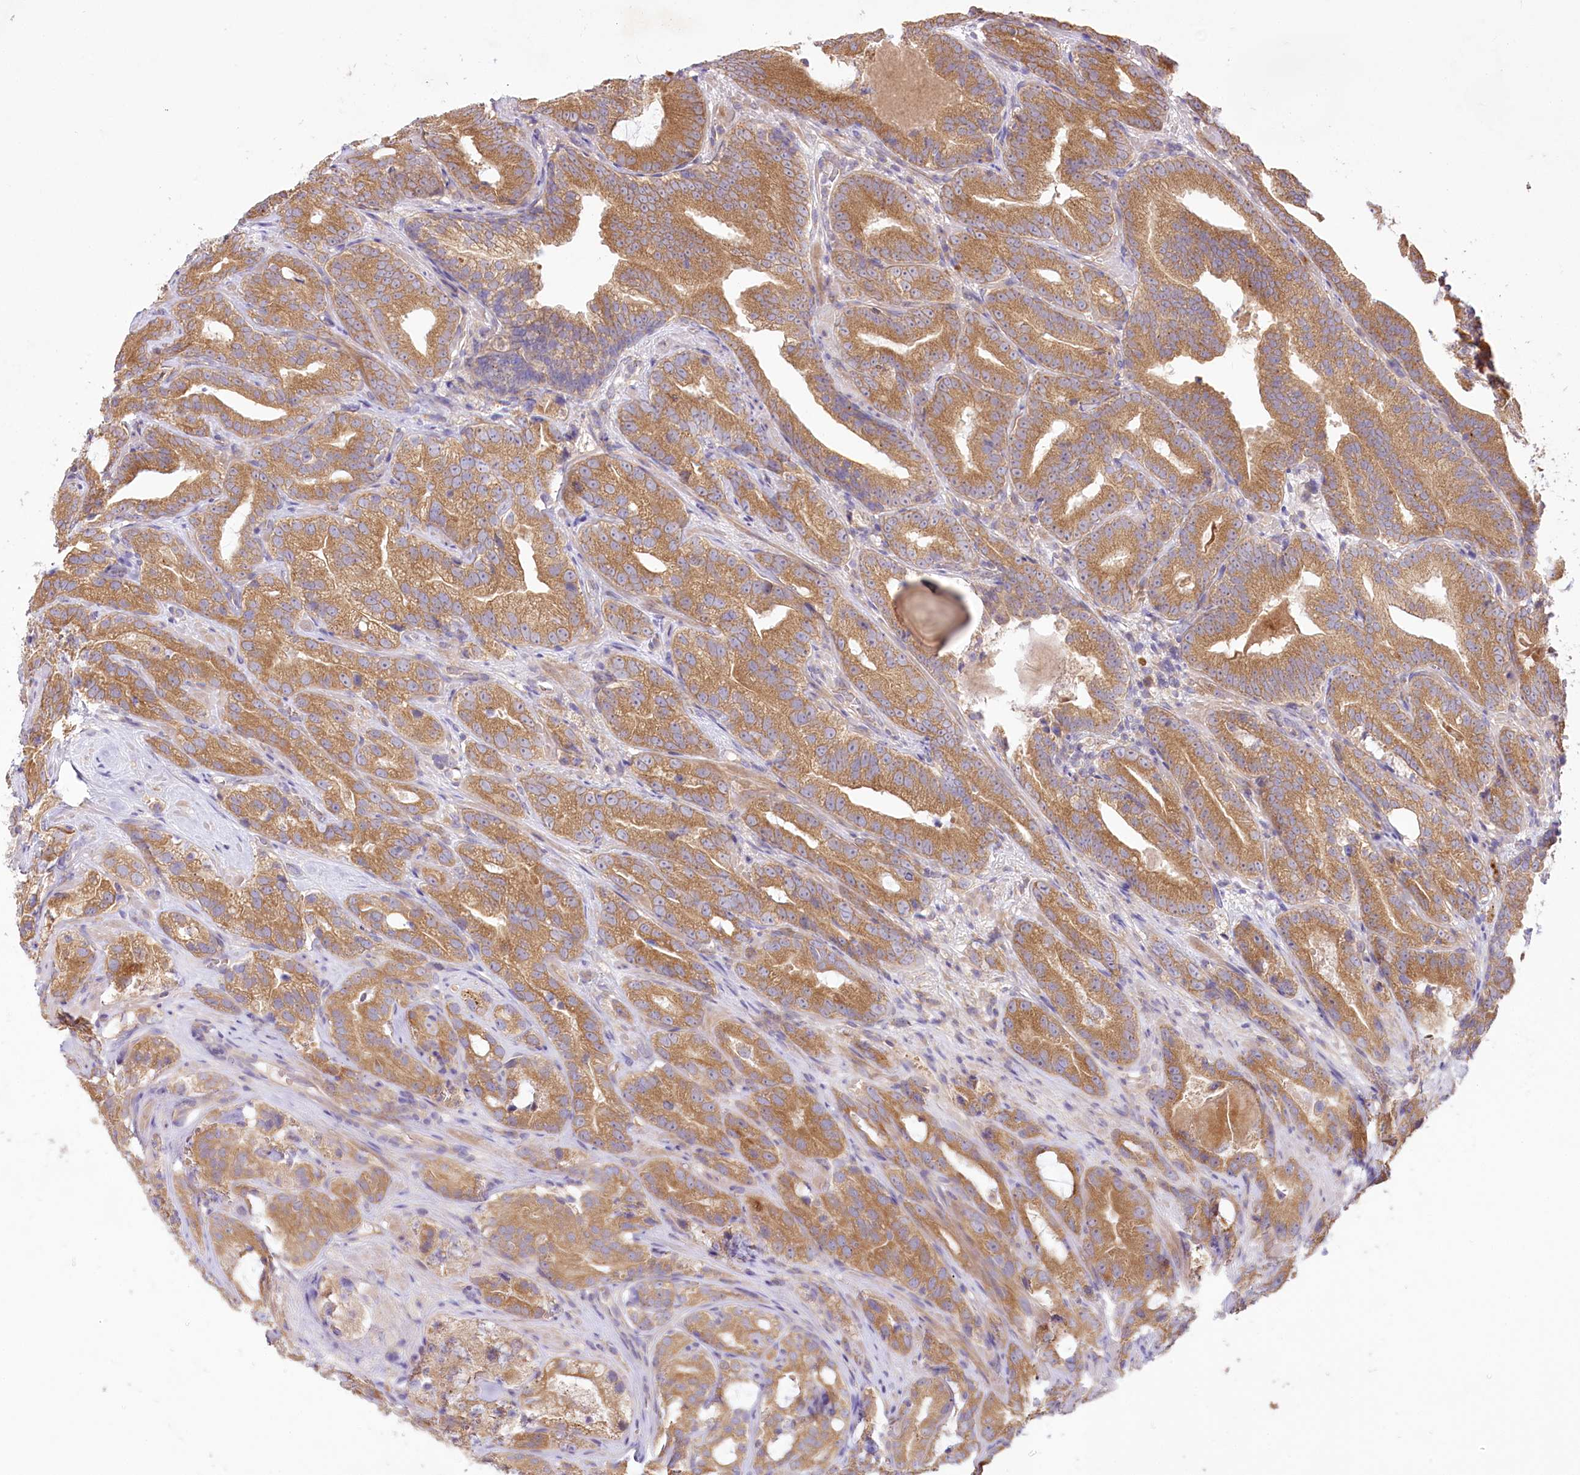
{"staining": {"intensity": "moderate", "quantity": ">75%", "location": "cytoplasmic/membranous"}, "tissue": "prostate cancer", "cell_type": "Tumor cells", "image_type": "cancer", "snomed": [{"axis": "morphology", "description": "Adenocarcinoma, High grade"}, {"axis": "topography", "description": "Prostate"}], "caption": "This is an image of IHC staining of prostate cancer (adenocarcinoma (high-grade)), which shows moderate expression in the cytoplasmic/membranous of tumor cells.", "gene": "PYROXD1", "patient": {"sex": "male", "age": 57}}